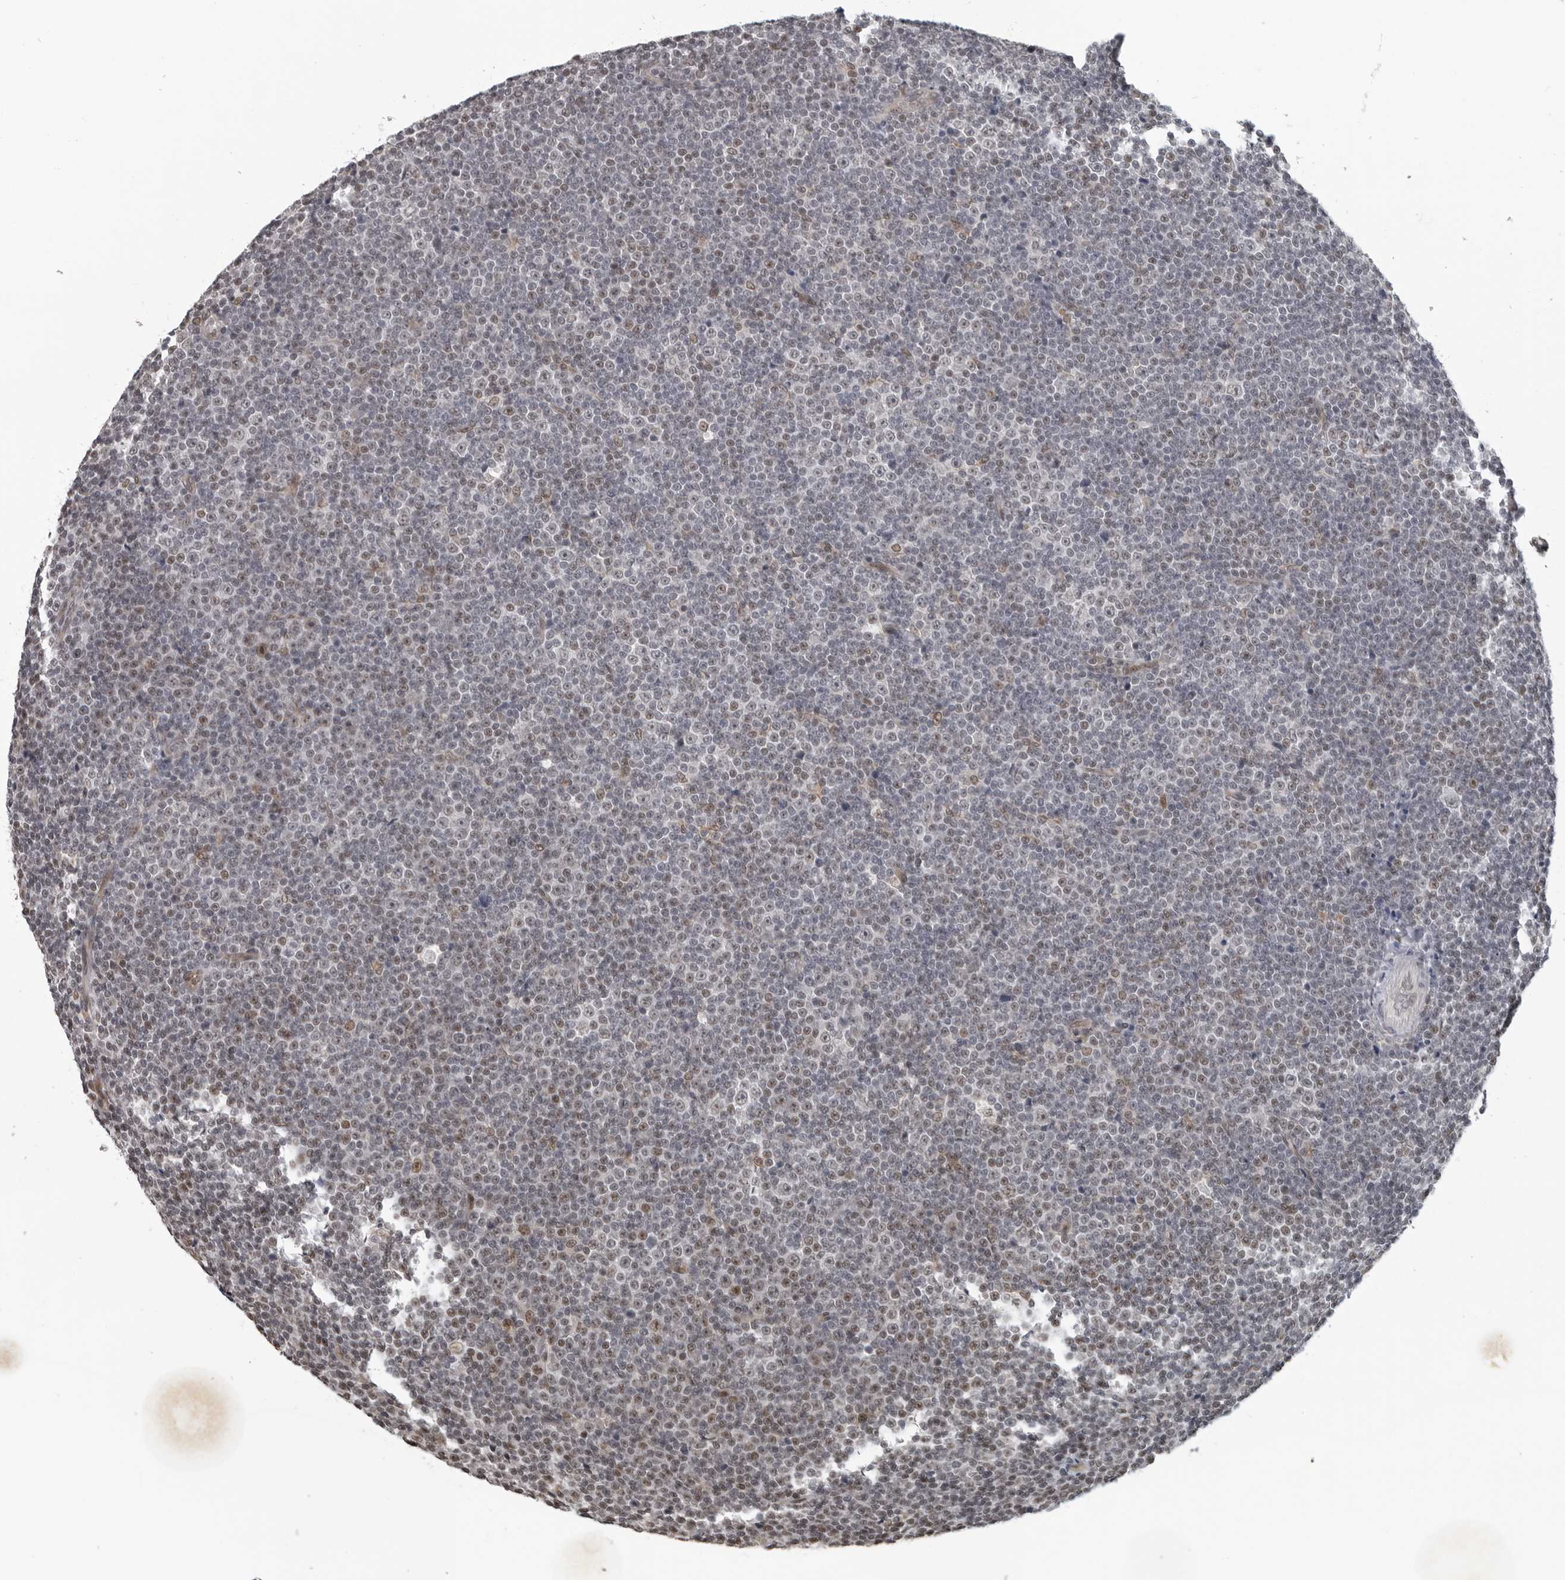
{"staining": {"intensity": "weak", "quantity": "<25%", "location": "nuclear"}, "tissue": "lymphoma", "cell_type": "Tumor cells", "image_type": "cancer", "snomed": [{"axis": "morphology", "description": "Malignant lymphoma, non-Hodgkin's type, Low grade"}, {"axis": "topography", "description": "Lymph node"}], "caption": "DAB immunohistochemical staining of lymphoma reveals no significant expression in tumor cells.", "gene": "MAF", "patient": {"sex": "female", "age": 67}}